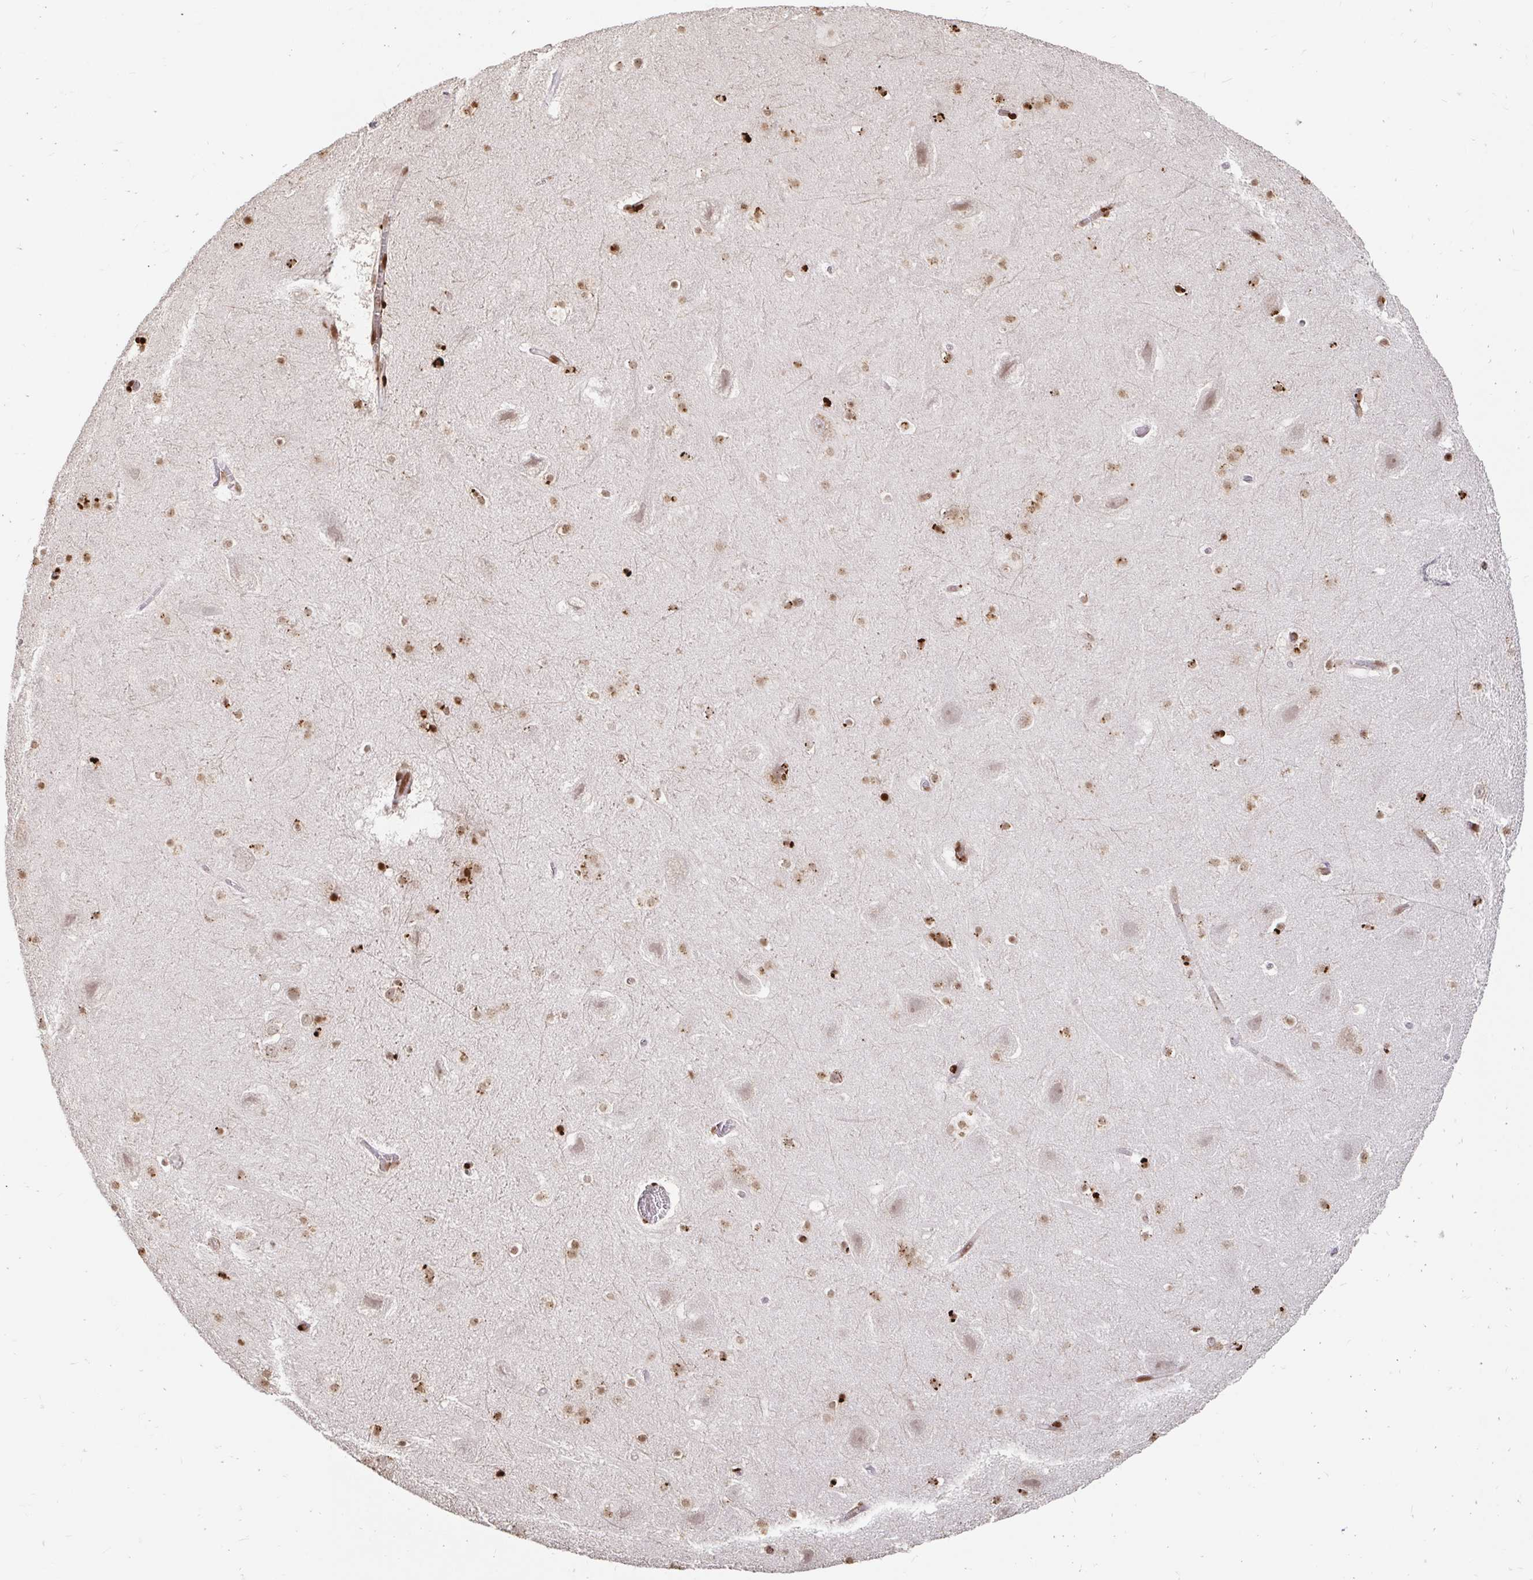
{"staining": {"intensity": "strong", "quantity": ">75%", "location": "nuclear"}, "tissue": "hippocampus", "cell_type": "Glial cells", "image_type": "normal", "snomed": [{"axis": "morphology", "description": "Normal tissue, NOS"}, {"axis": "topography", "description": "Hippocampus"}], "caption": "The photomicrograph demonstrates a brown stain indicating the presence of a protein in the nuclear of glial cells in hippocampus.", "gene": "H2BC5", "patient": {"sex": "female", "age": 42}}